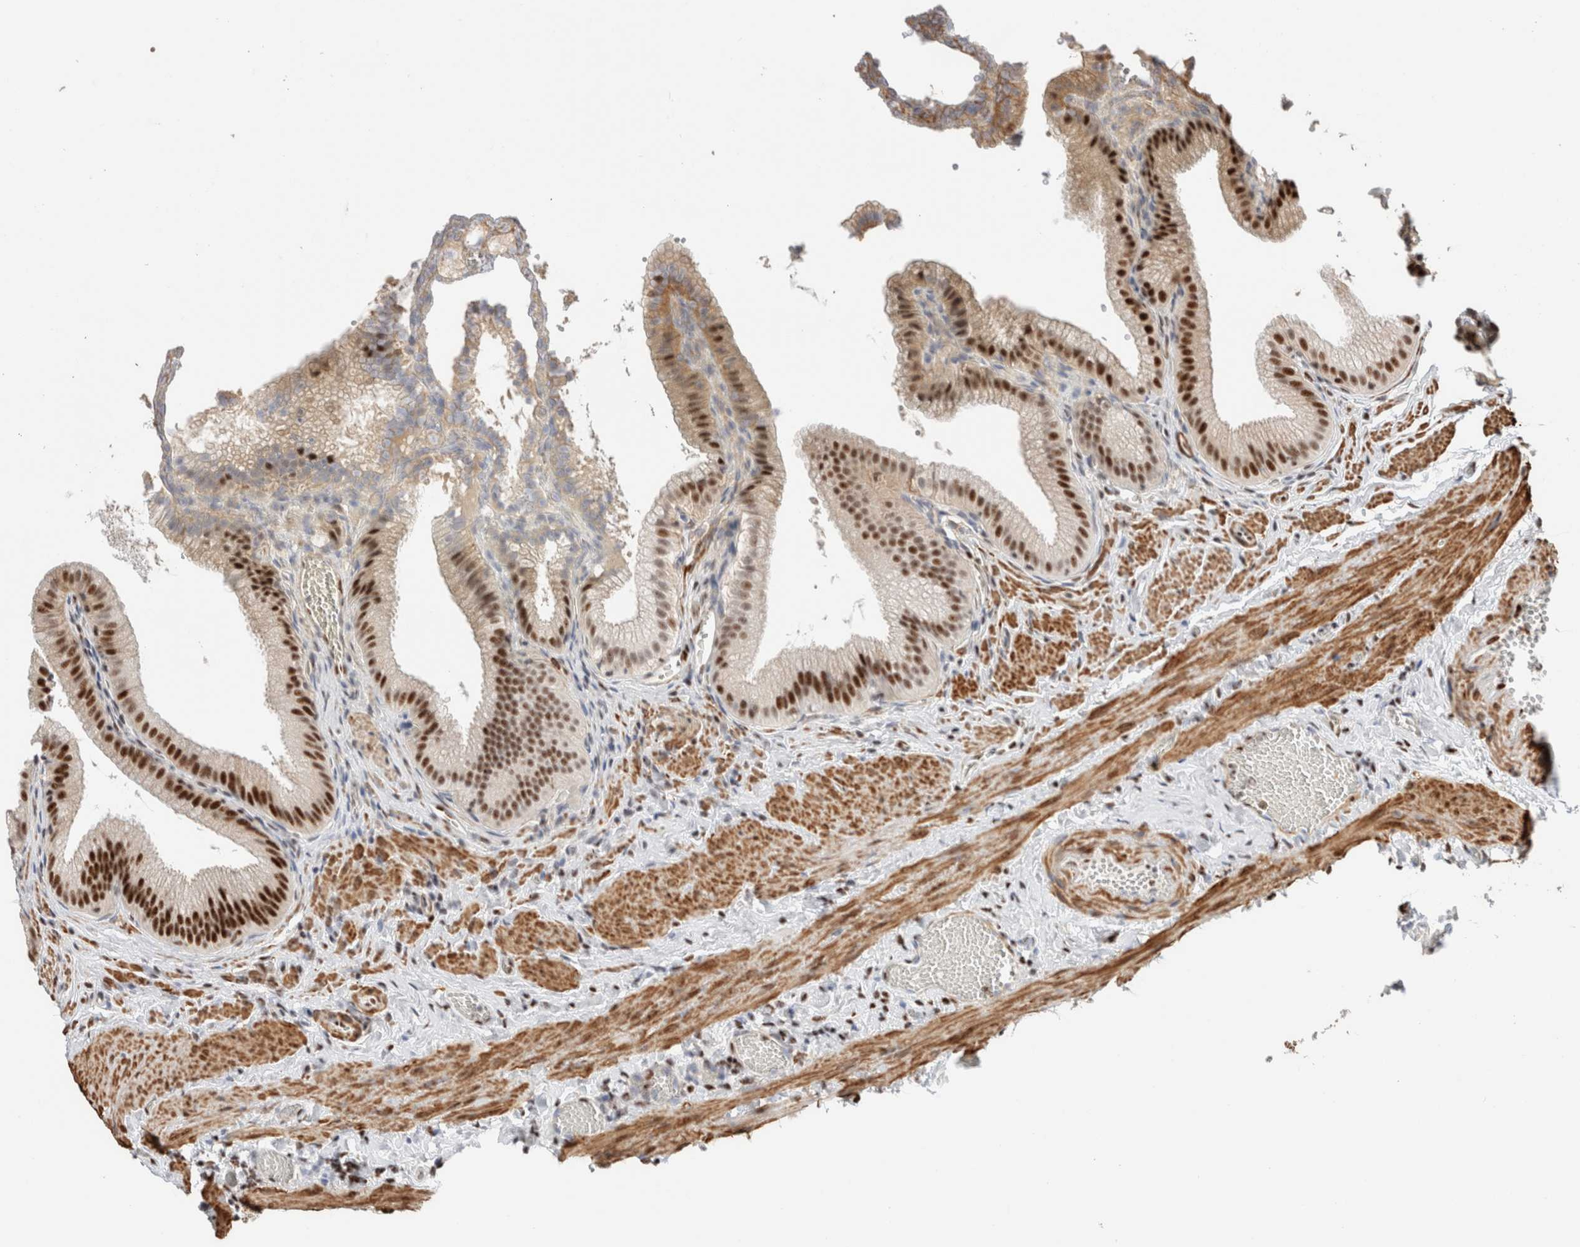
{"staining": {"intensity": "strong", "quantity": ">75%", "location": "nuclear"}, "tissue": "gallbladder", "cell_type": "Glandular cells", "image_type": "normal", "snomed": [{"axis": "morphology", "description": "Normal tissue, NOS"}, {"axis": "topography", "description": "Gallbladder"}], "caption": "Immunohistochemical staining of benign human gallbladder reveals strong nuclear protein positivity in approximately >75% of glandular cells. The protein is shown in brown color, while the nuclei are stained blue.", "gene": "ID3", "patient": {"sex": "male", "age": 38}}